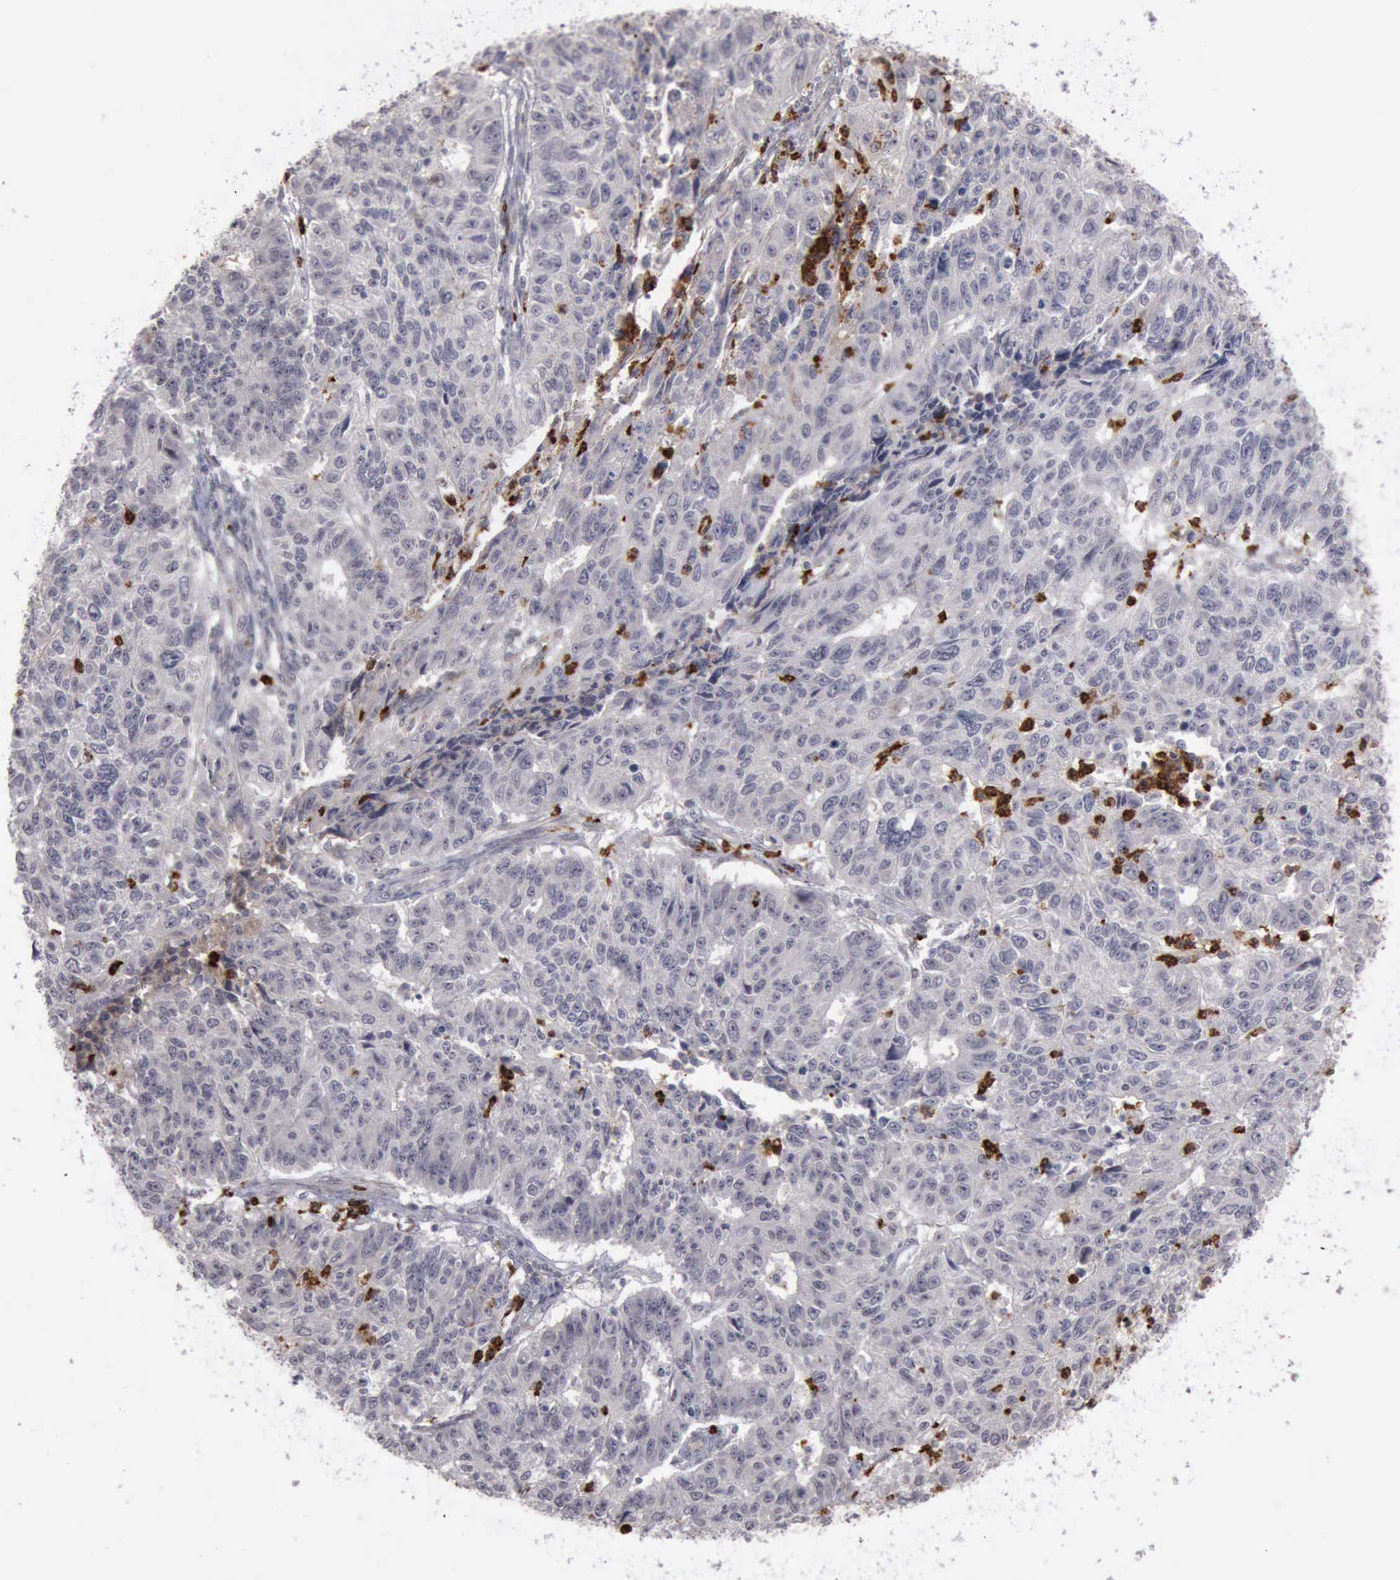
{"staining": {"intensity": "negative", "quantity": "none", "location": "none"}, "tissue": "endometrial cancer", "cell_type": "Tumor cells", "image_type": "cancer", "snomed": [{"axis": "morphology", "description": "Adenocarcinoma, NOS"}, {"axis": "topography", "description": "Endometrium"}], "caption": "Endometrial adenocarcinoma stained for a protein using IHC demonstrates no positivity tumor cells.", "gene": "MMP9", "patient": {"sex": "female", "age": 42}}